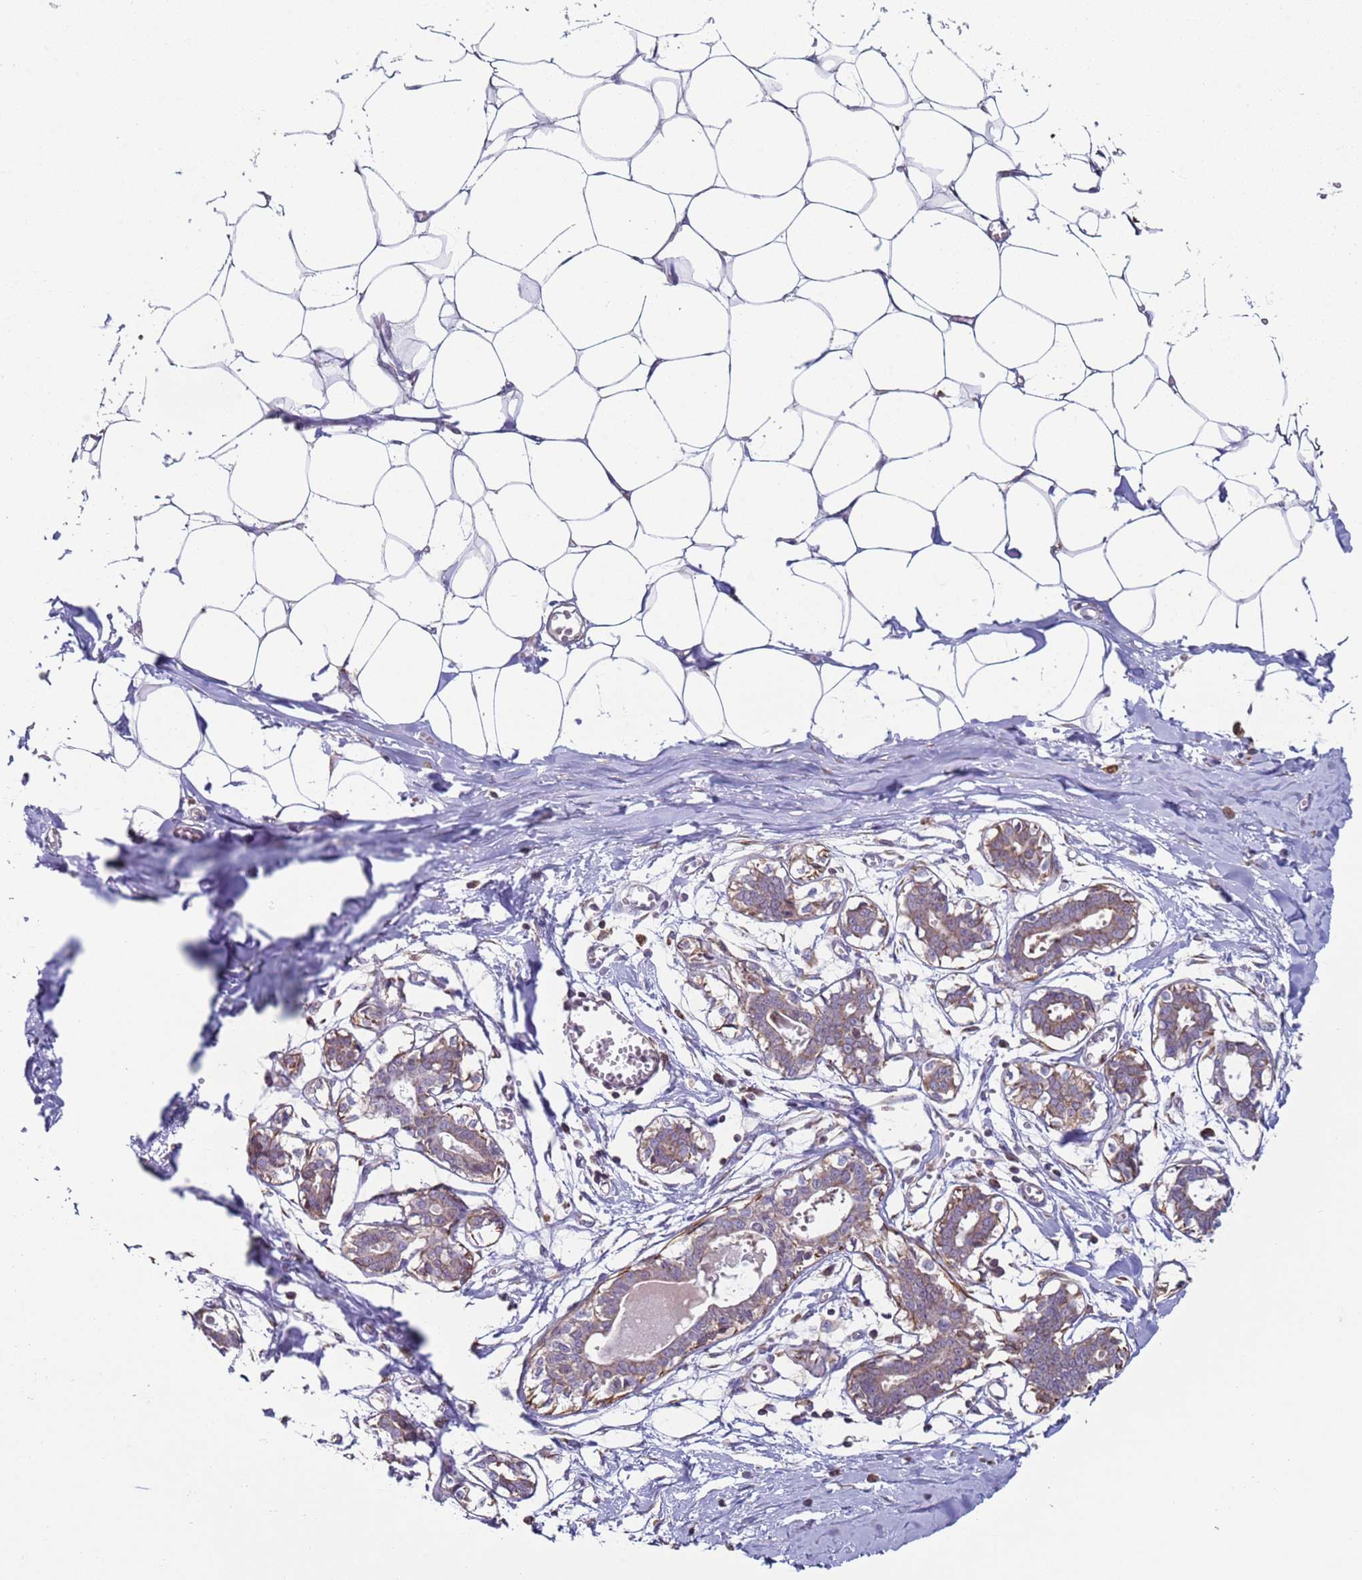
{"staining": {"intensity": "negative", "quantity": "none", "location": "none"}, "tissue": "breast", "cell_type": "Adipocytes", "image_type": "normal", "snomed": [{"axis": "morphology", "description": "Normal tissue, NOS"}, {"axis": "topography", "description": "Breast"}], "caption": "Breast stained for a protein using immunohistochemistry reveals no positivity adipocytes.", "gene": "SNAPC4", "patient": {"sex": "female", "age": 27}}